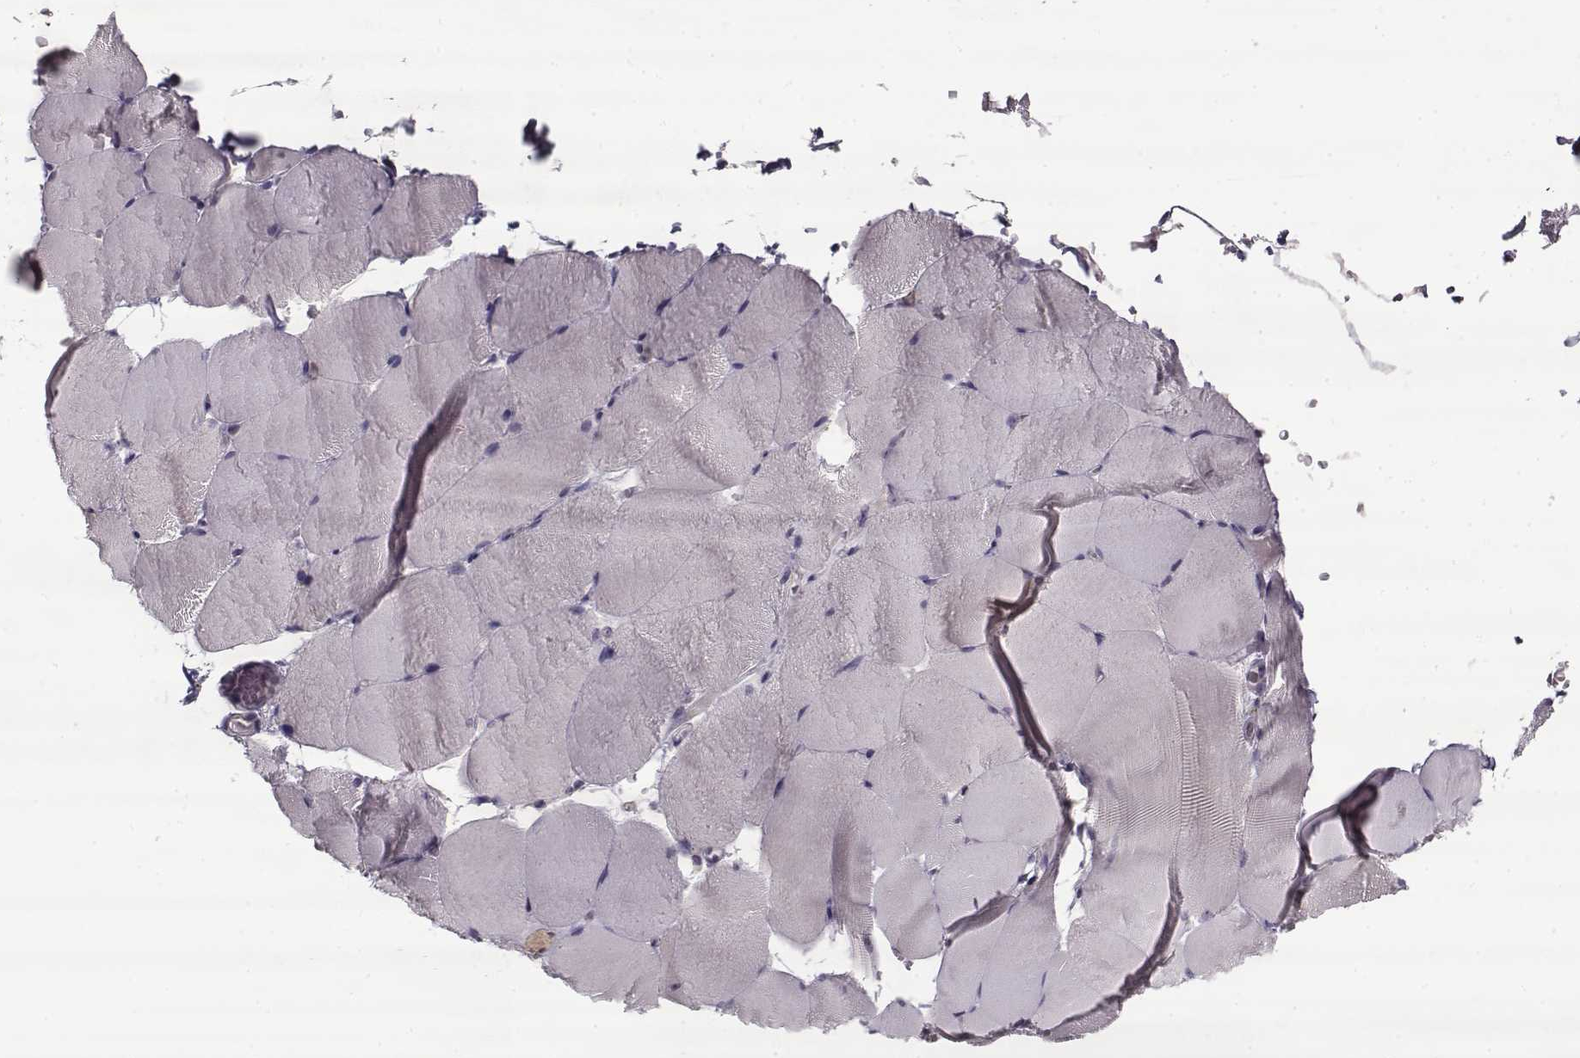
{"staining": {"intensity": "negative", "quantity": "none", "location": "none"}, "tissue": "skeletal muscle", "cell_type": "Myocytes", "image_type": "normal", "snomed": [{"axis": "morphology", "description": "Normal tissue, NOS"}, {"axis": "topography", "description": "Skeletal muscle"}], "caption": "Human skeletal muscle stained for a protein using IHC displays no expression in myocytes.", "gene": "PNMT", "patient": {"sex": "female", "age": 37}}